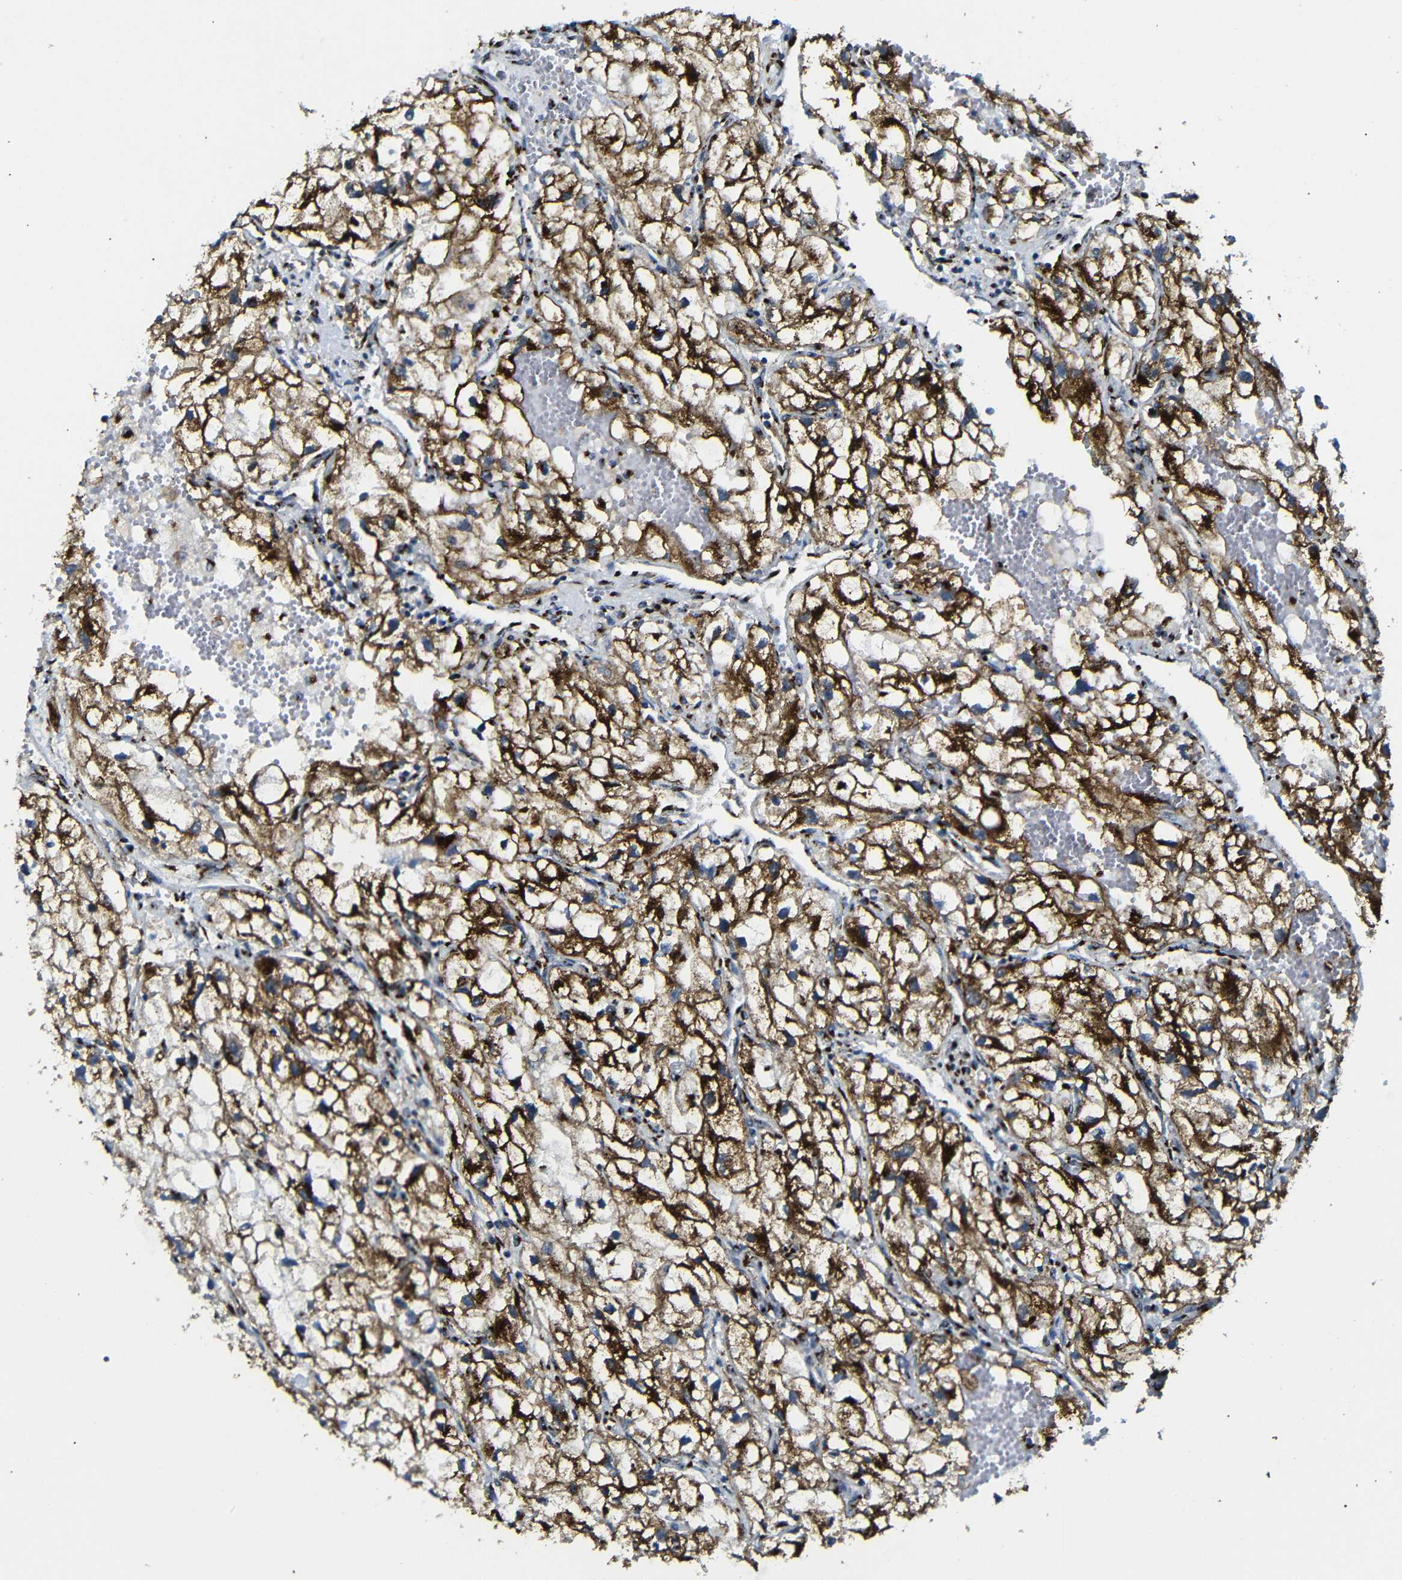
{"staining": {"intensity": "strong", "quantity": ">75%", "location": "cytoplasmic/membranous"}, "tissue": "renal cancer", "cell_type": "Tumor cells", "image_type": "cancer", "snomed": [{"axis": "morphology", "description": "Adenocarcinoma, NOS"}, {"axis": "topography", "description": "Kidney"}], "caption": "Immunohistochemical staining of human renal cancer reveals high levels of strong cytoplasmic/membranous protein positivity in about >75% of tumor cells. The staining was performed using DAB (3,3'-diaminobenzidine), with brown indicating positive protein expression. Nuclei are stained blue with hematoxylin.", "gene": "TGOLN2", "patient": {"sex": "female", "age": 70}}